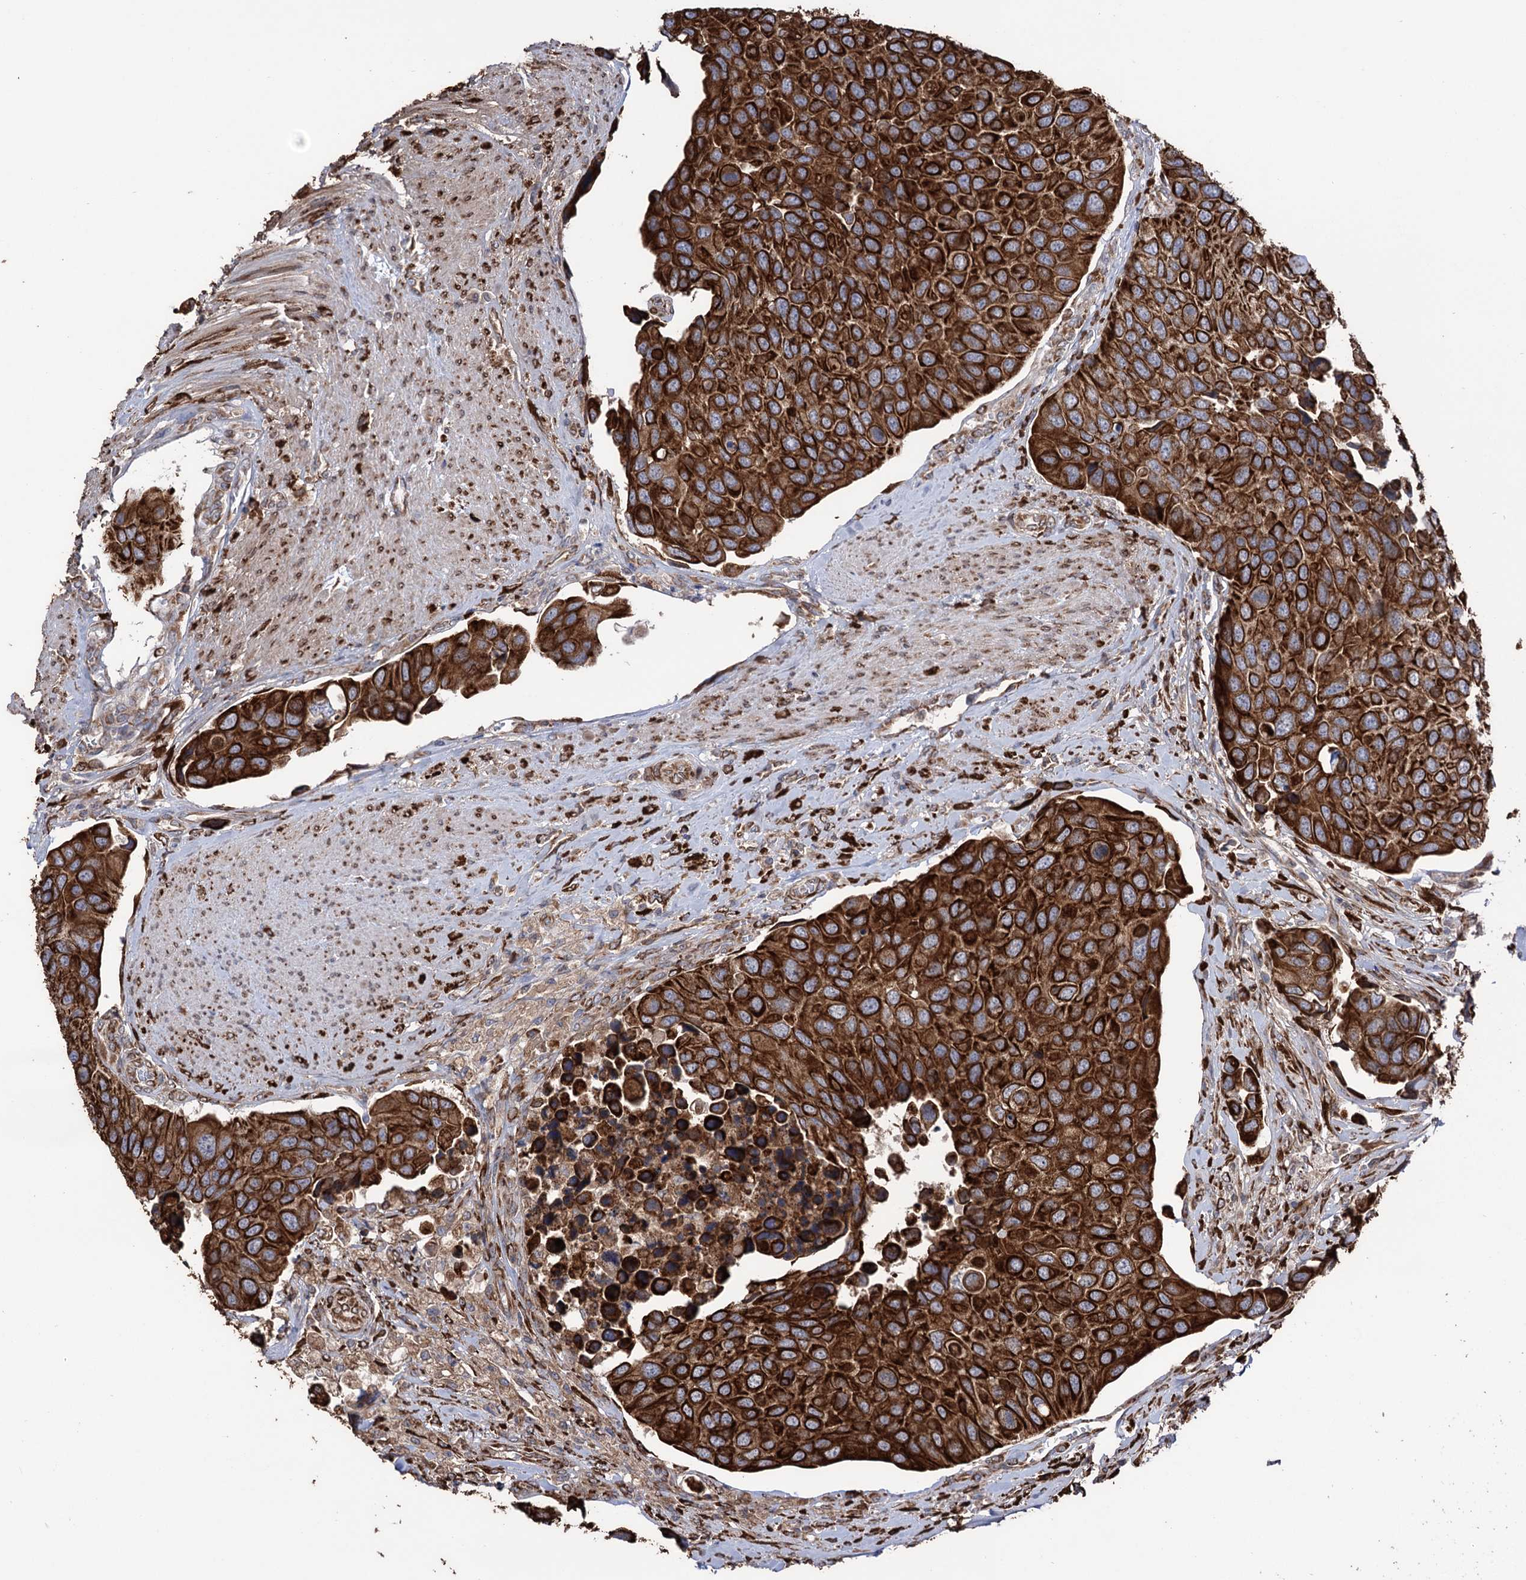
{"staining": {"intensity": "strong", "quantity": ">75%", "location": "cytoplasmic/membranous"}, "tissue": "urothelial cancer", "cell_type": "Tumor cells", "image_type": "cancer", "snomed": [{"axis": "morphology", "description": "Urothelial carcinoma, High grade"}, {"axis": "topography", "description": "Urinary bladder"}], "caption": "Human high-grade urothelial carcinoma stained for a protein (brown) displays strong cytoplasmic/membranous positive positivity in about >75% of tumor cells.", "gene": "CDAN1", "patient": {"sex": "male", "age": 74}}